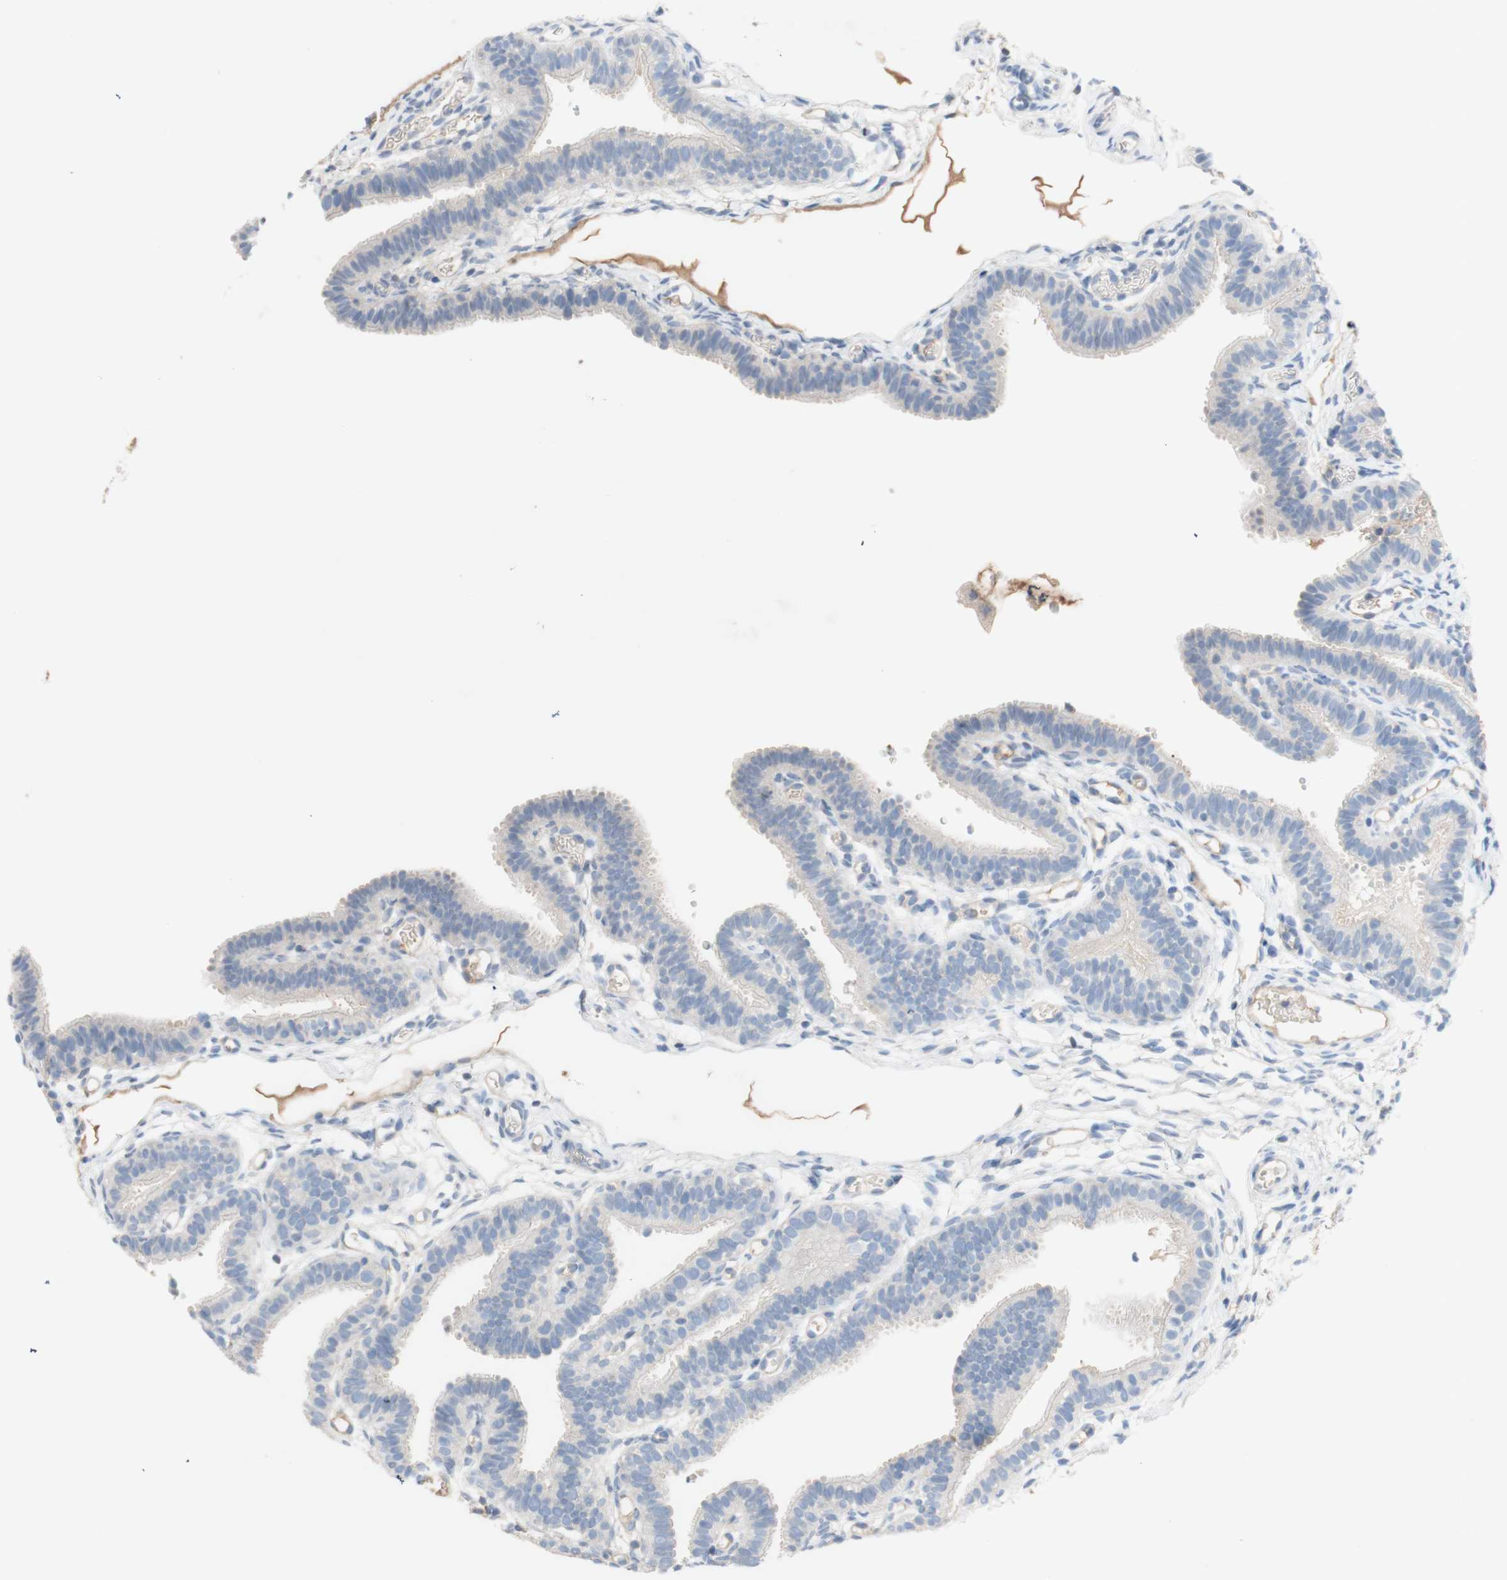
{"staining": {"intensity": "weak", "quantity": ">75%", "location": "cytoplasmic/membranous"}, "tissue": "fallopian tube", "cell_type": "Glandular cells", "image_type": "normal", "snomed": [{"axis": "morphology", "description": "Normal tissue, NOS"}, {"axis": "topography", "description": "Fallopian tube"}, {"axis": "topography", "description": "Placenta"}], "caption": "Immunohistochemical staining of unremarkable human fallopian tube exhibits weak cytoplasmic/membranous protein expression in approximately >75% of glandular cells.", "gene": "PACSIN1", "patient": {"sex": "female", "age": 34}}